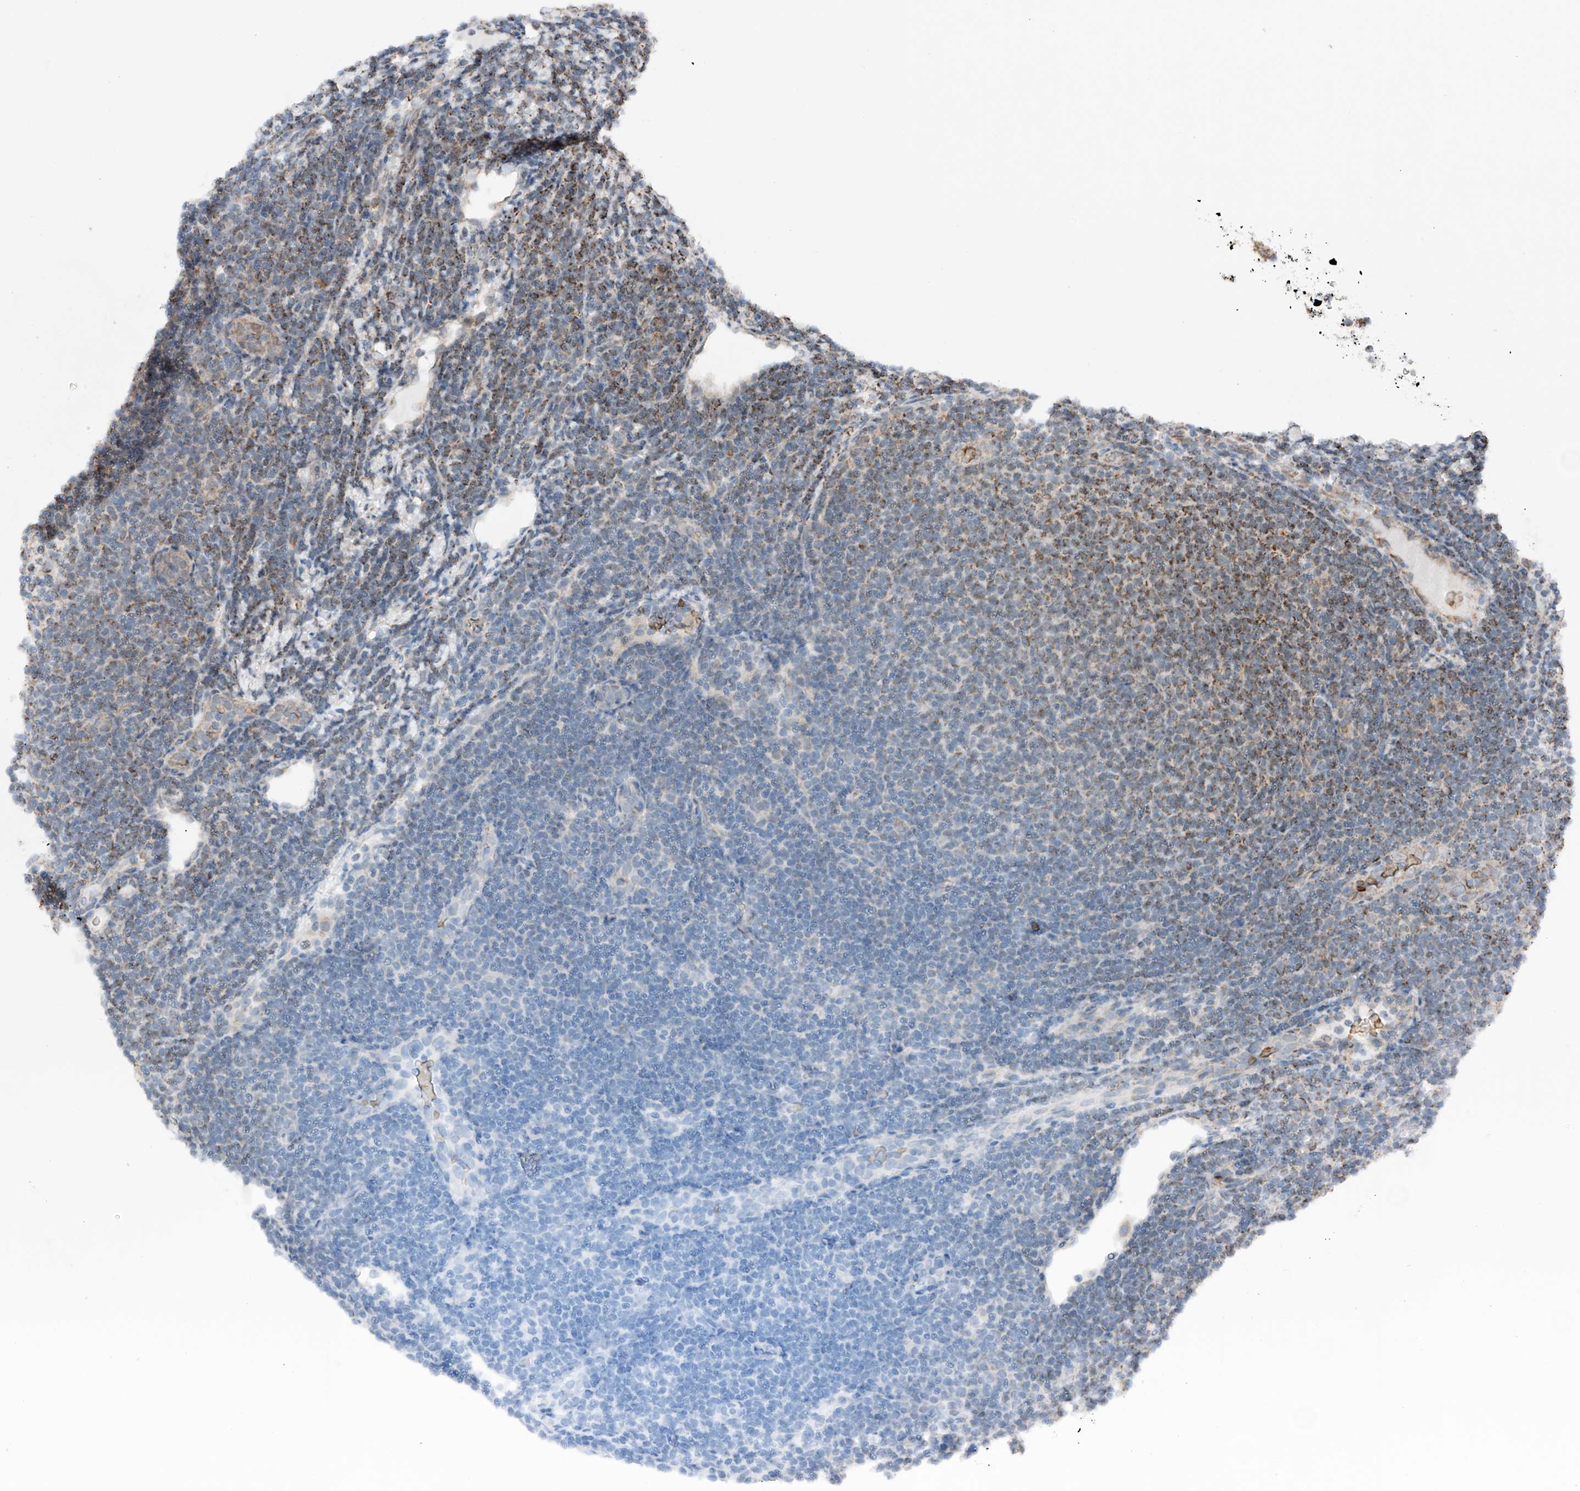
{"staining": {"intensity": "moderate", "quantity": "<25%", "location": "cytoplasmic/membranous"}, "tissue": "lymphoma", "cell_type": "Tumor cells", "image_type": "cancer", "snomed": [{"axis": "morphology", "description": "Malignant lymphoma, non-Hodgkin's type, Low grade"}, {"axis": "topography", "description": "Lymph node"}], "caption": "This photomicrograph shows immunohistochemistry staining of lymphoma, with low moderate cytoplasmic/membranous positivity in approximately <25% of tumor cells.", "gene": "ZSCAN29", "patient": {"sex": "male", "age": 66}}